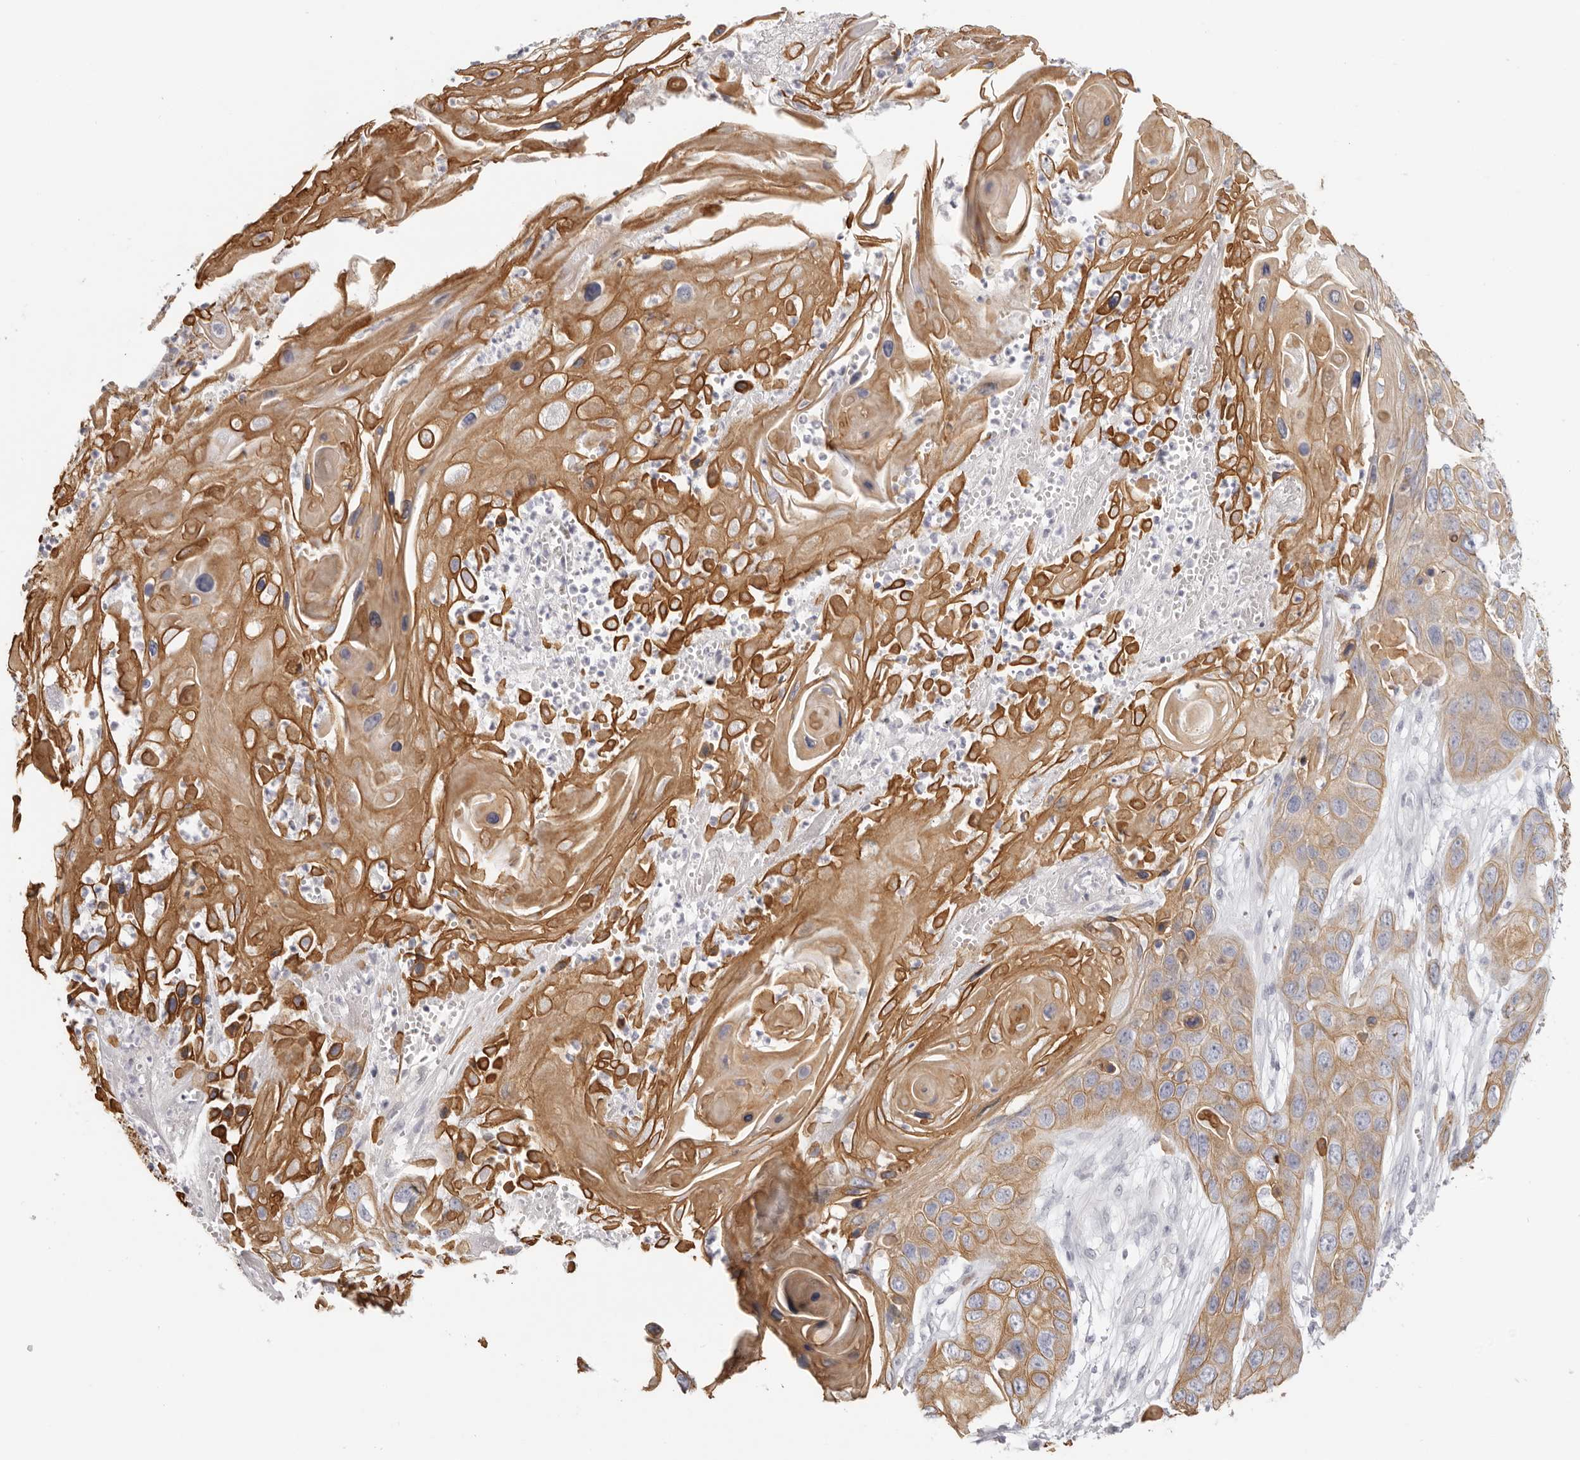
{"staining": {"intensity": "moderate", "quantity": ">75%", "location": "cytoplasmic/membranous"}, "tissue": "skin cancer", "cell_type": "Tumor cells", "image_type": "cancer", "snomed": [{"axis": "morphology", "description": "Squamous cell carcinoma, NOS"}, {"axis": "topography", "description": "Skin"}], "caption": "Tumor cells reveal moderate cytoplasmic/membranous expression in about >75% of cells in squamous cell carcinoma (skin).", "gene": "RXFP1", "patient": {"sex": "male", "age": 55}}